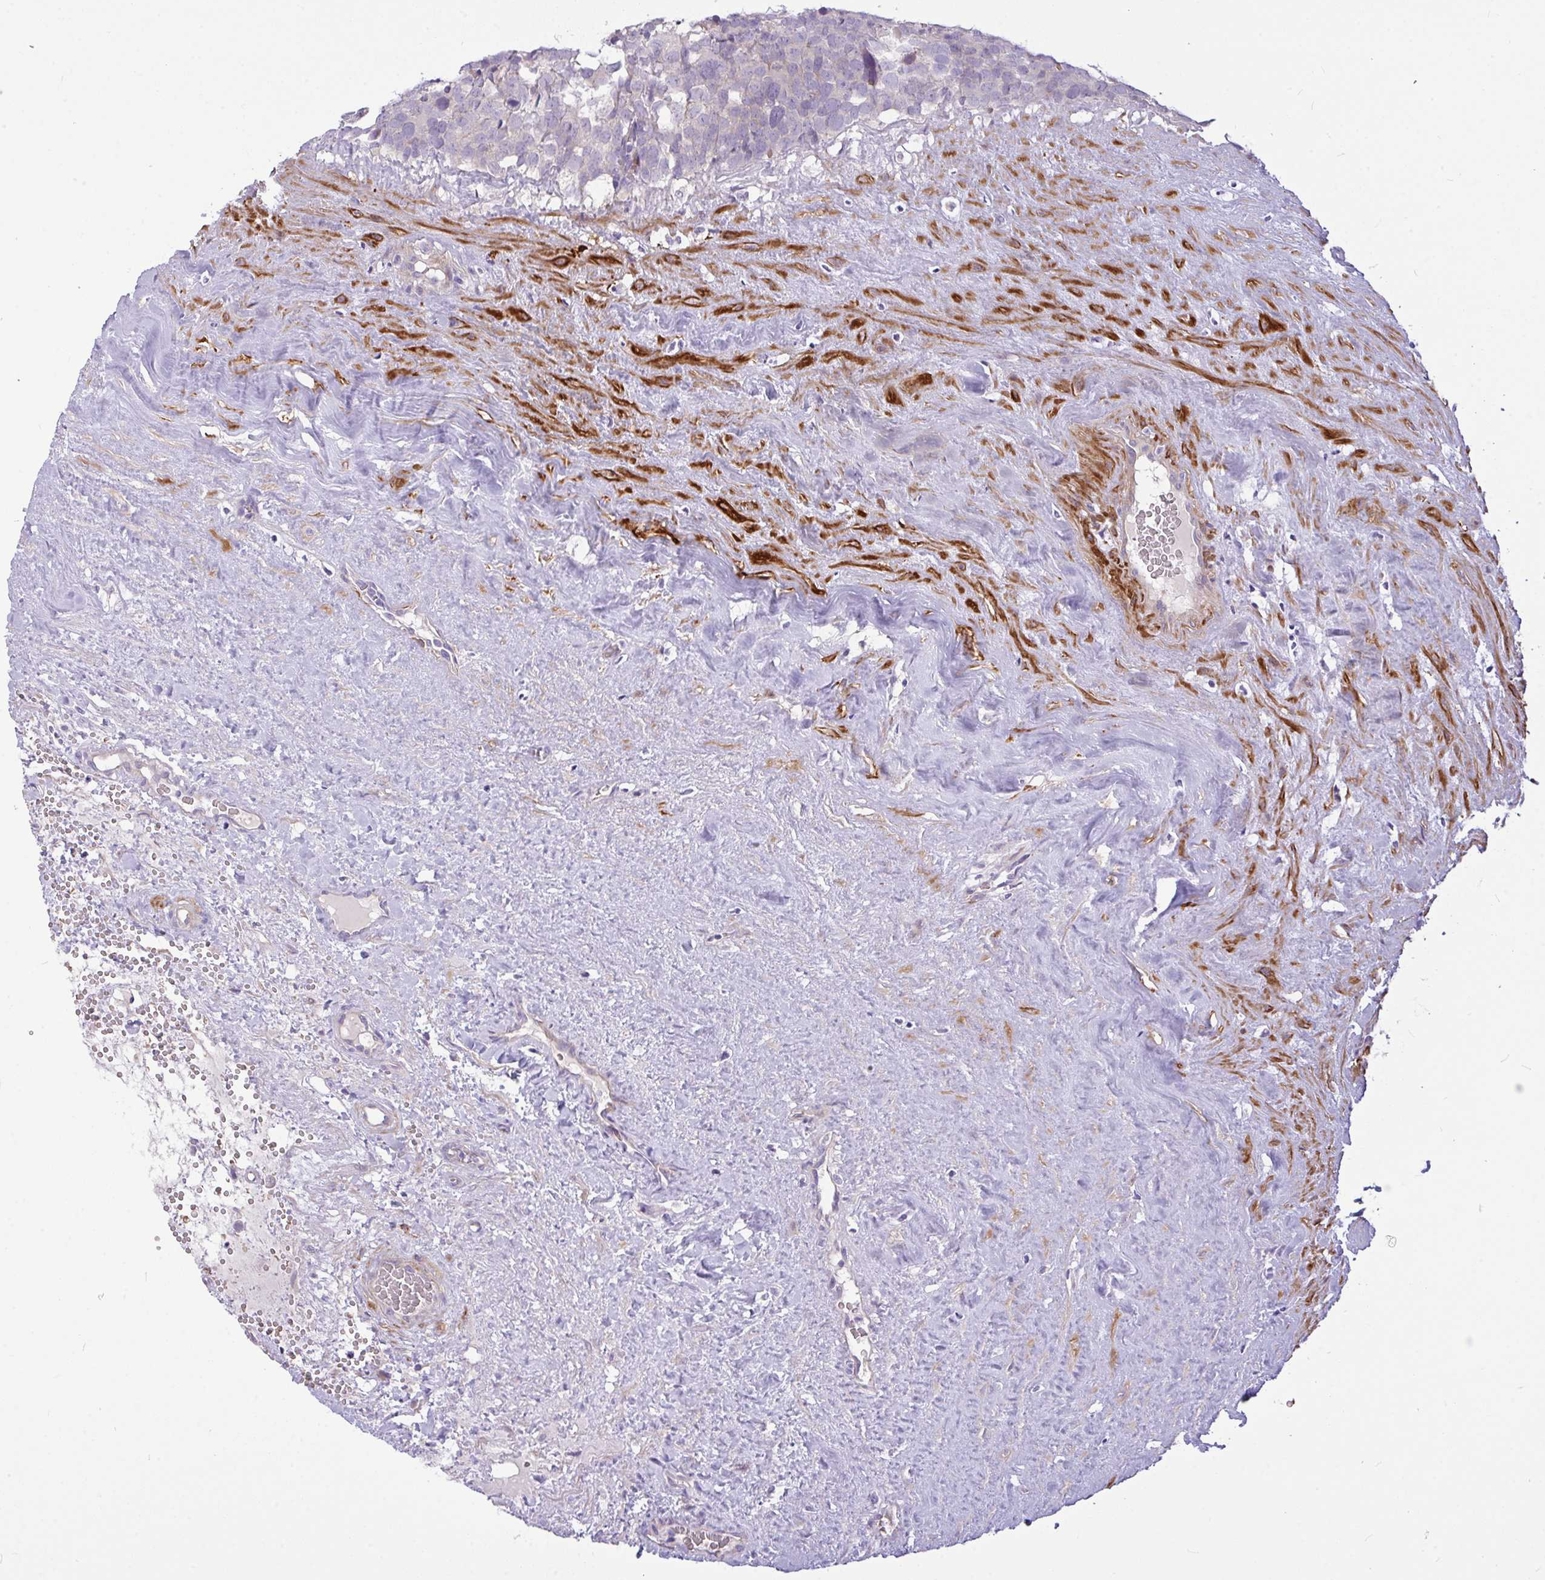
{"staining": {"intensity": "negative", "quantity": "none", "location": "none"}, "tissue": "testis cancer", "cell_type": "Tumor cells", "image_type": "cancer", "snomed": [{"axis": "morphology", "description": "Seminoma, NOS"}, {"axis": "topography", "description": "Testis"}], "caption": "Immunohistochemical staining of testis seminoma shows no significant expression in tumor cells.", "gene": "MOCS1", "patient": {"sex": "male", "age": 71}}